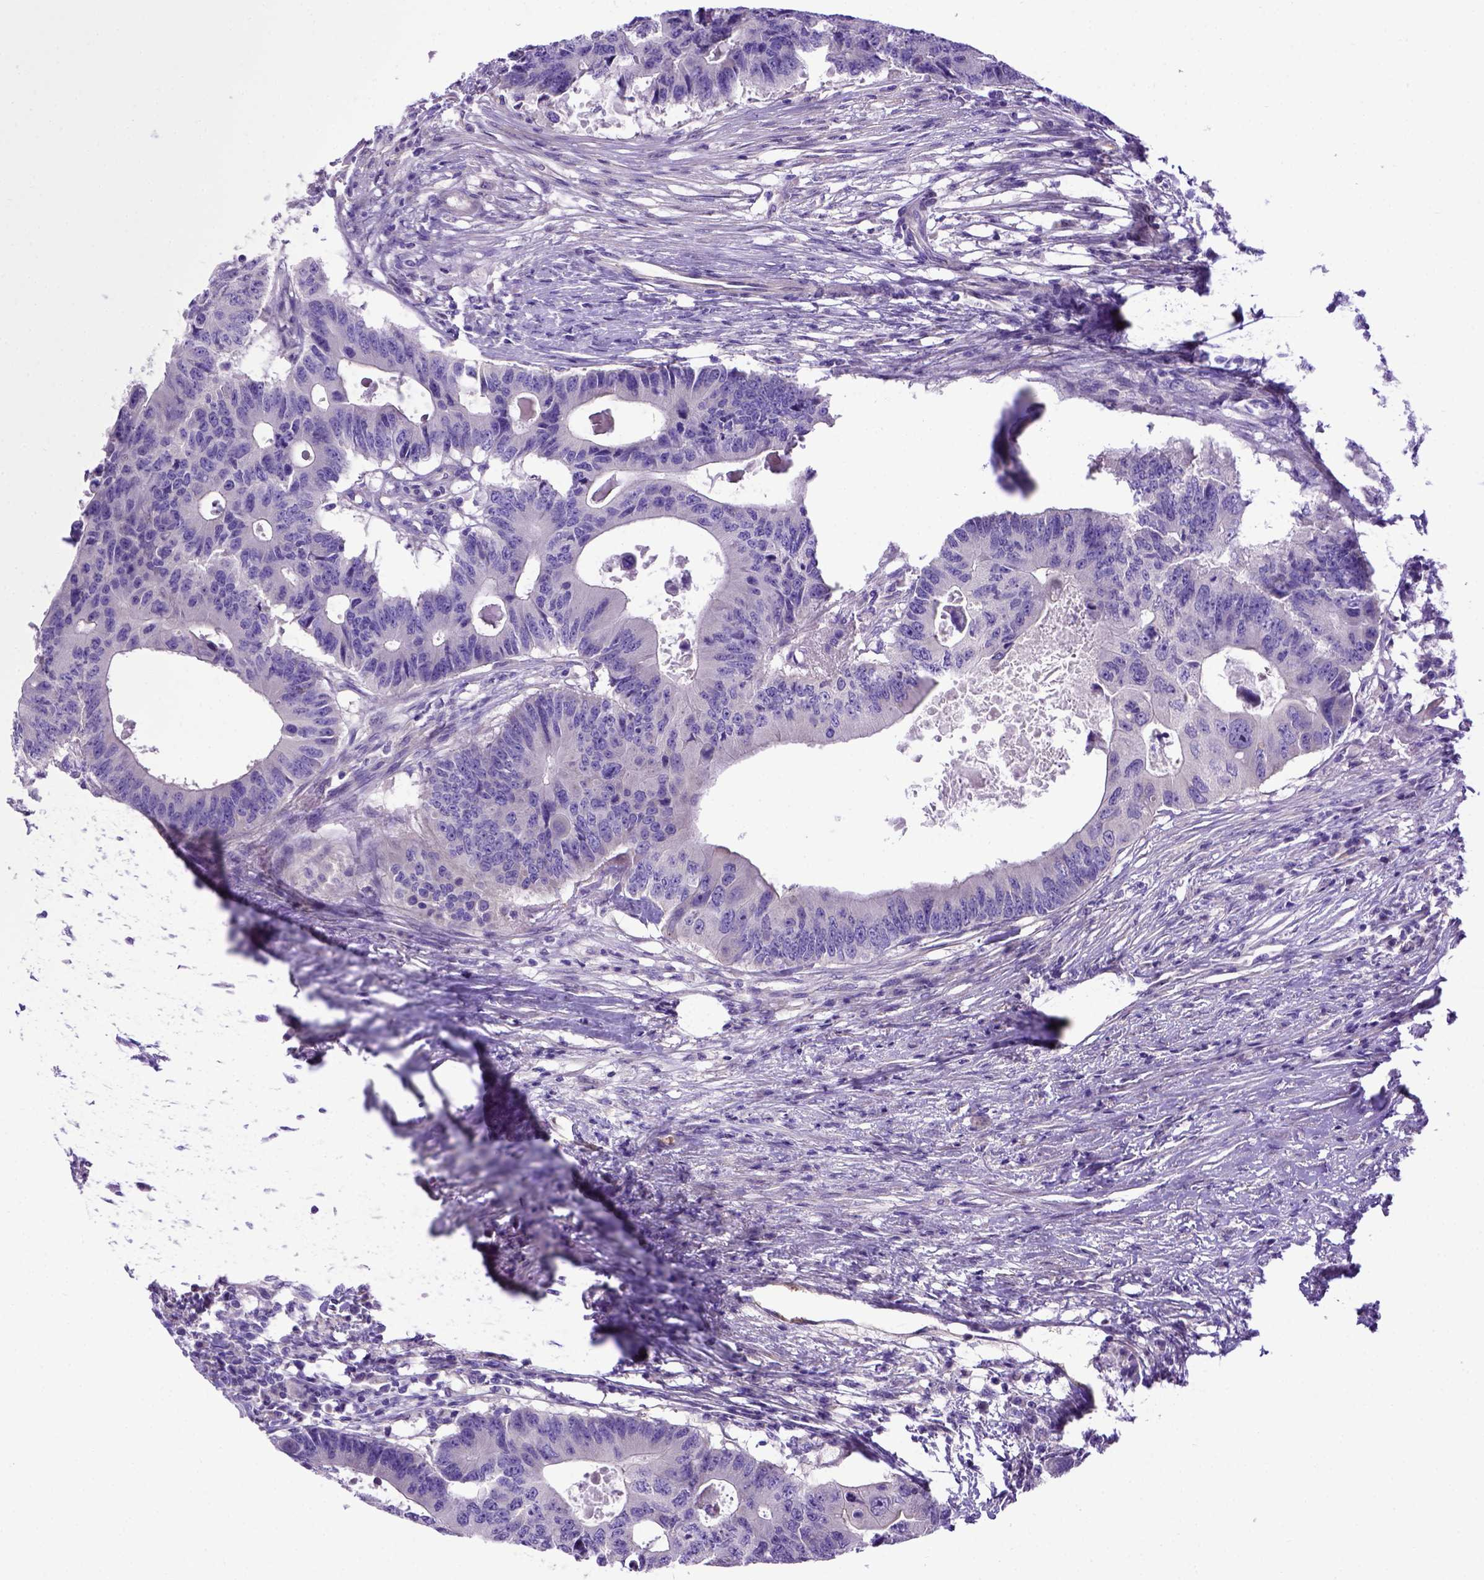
{"staining": {"intensity": "negative", "quantity": "none", "location": "none"}, "tissue": "colorectal cancer", "cell_type": "Tumor cells", "image_type": "cancer", "snomed": [{"axis": "morphology", "description": "Adenocarcinoma, NOS"}, {"axis": "topography", "description": "Colon"}], "caption": "DAB immunohistochemical staining of human colorectal cancer (adenocarcinoma) reveals no significant staining in tumor cells. The staining was performed using DAB (3,3'-diaminobenzidine) to visualize the protein expression in brown, while the nuclei were stained in blue with hematoxylin (Magnification: 20x).", "gene": "ADAM12", "patient": {"sex": "male", "age": 71}}